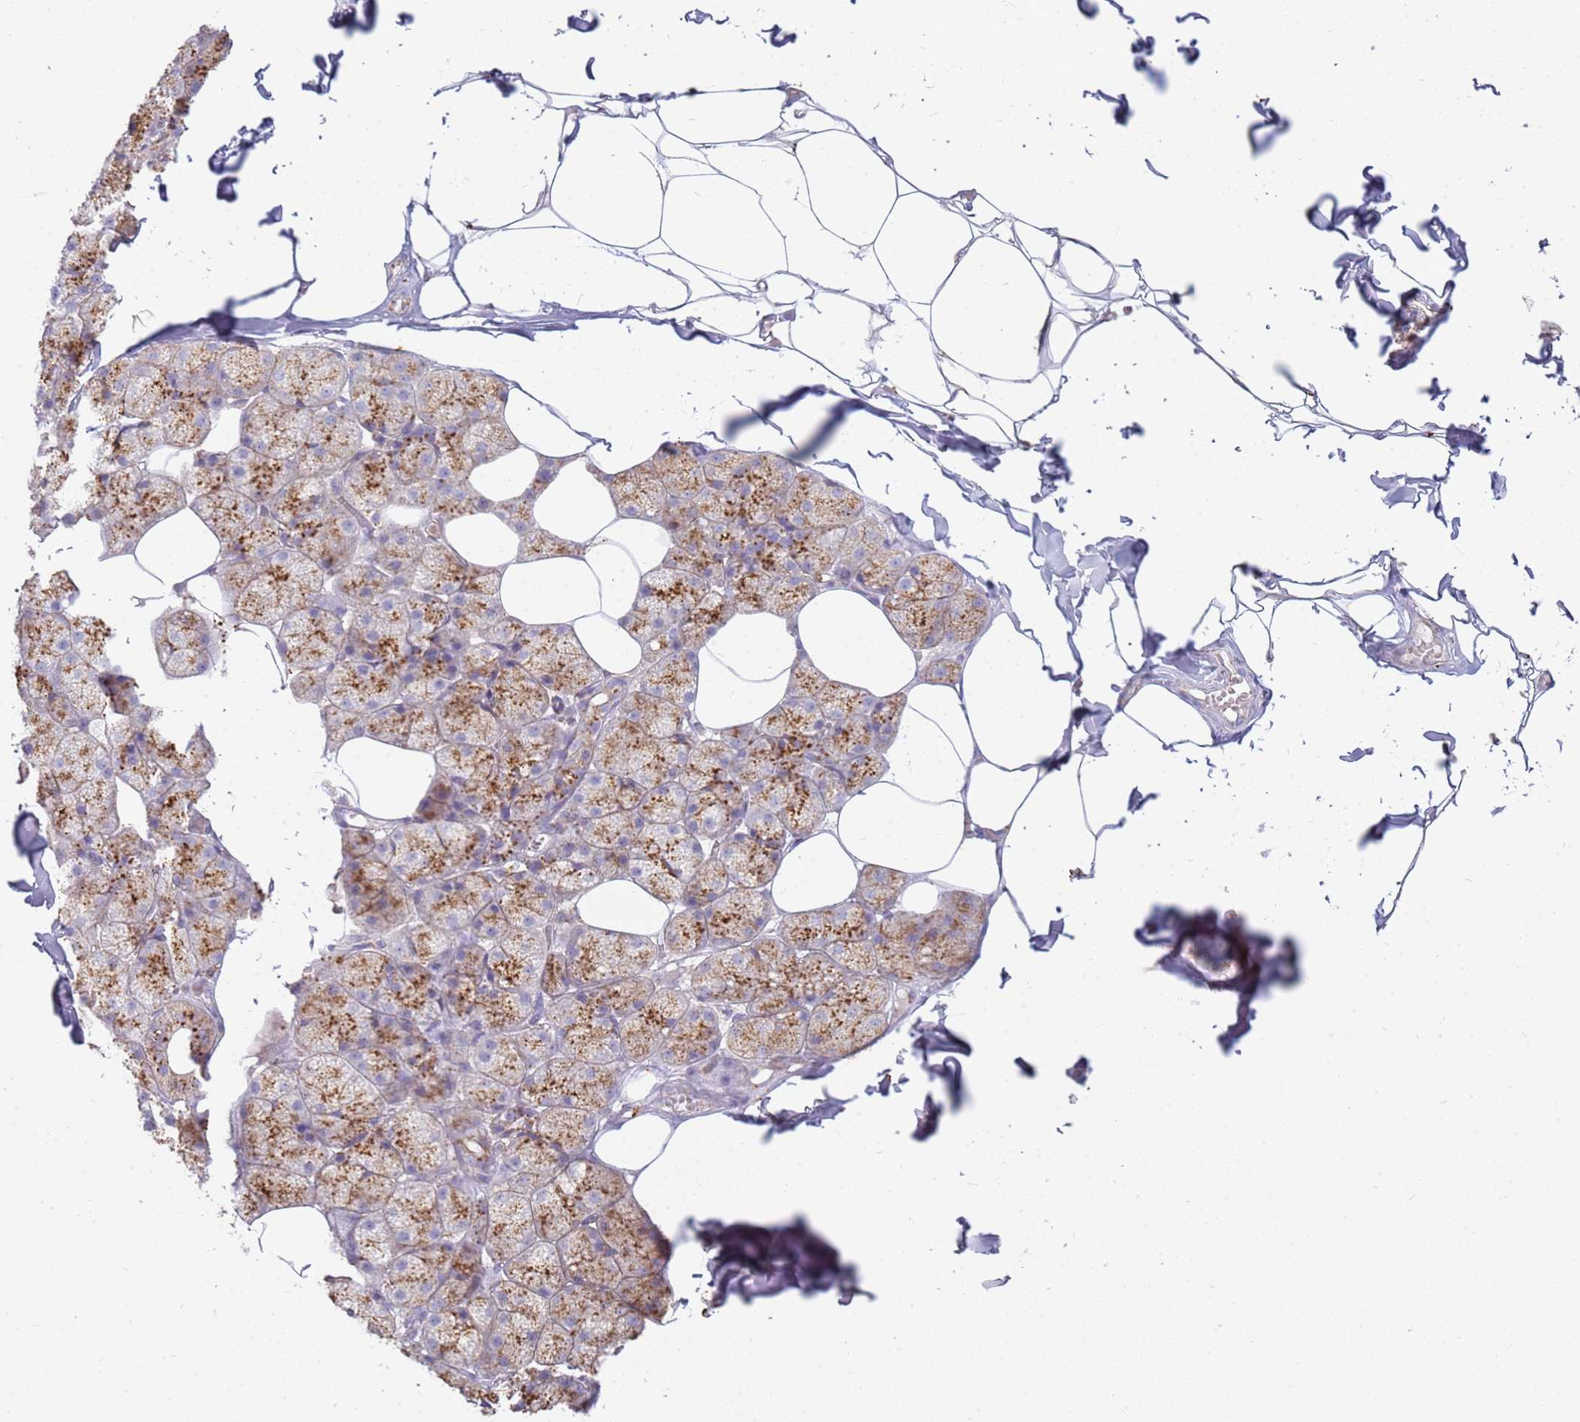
{"staining": {"intensity": "moderate", "quantity": "25%-75%", "location": "cytoplasmic/membranous"}, "tissue": "adipose tissue", "cell_type": "Adipocytes", "image_type": "normal", "snomed": [{"axis": "morphology", "description": "Normal tissue, NOS"}, {"axis": "topography", "description": "Salivary gland"}, {"axis": "topography", "description": "Peripheral nerve tissue"}], "caption": "IHC of unremarkable human adipose tissue shows medium levels of moderate cytoplasmic/membranous staining in about 25%-75% of adipocytes. (IHC, brightfield microscopy, high magnification).", "gene": "TMEM229B", "patient": {"sex": "male", "age": 38}}